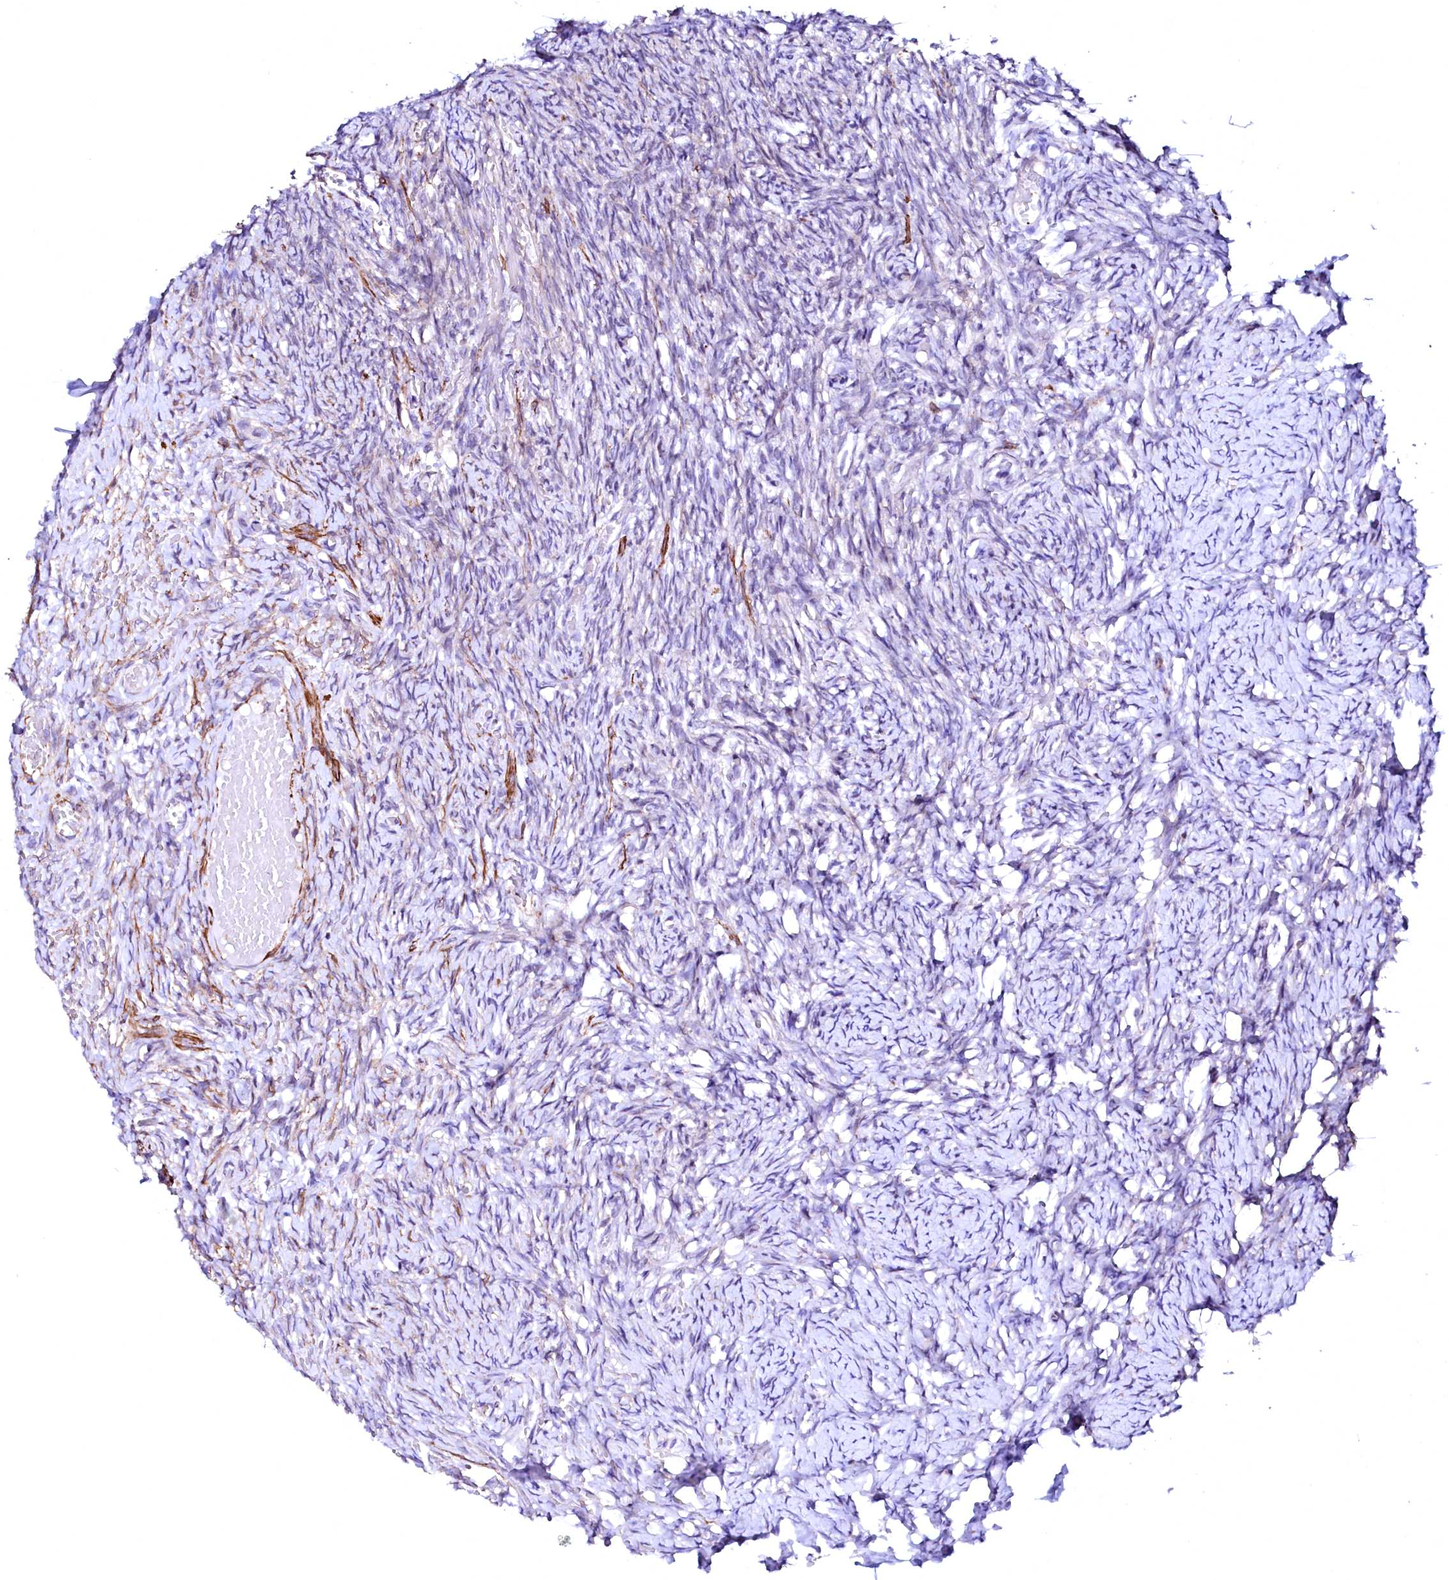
{"staining": {"intensity": "negative", "quantity": "none", "location": "none"}, "tissue": "ovary", "cell_type": "Ovarian stroma cells", "image_type": "normal", "snomed": [{"axis": "morphology", "description": "Adenocarcinoma, NOS"}, {"axis": "topography", "description": "Endometrium"}], "caption": "DAB (3,3'-diaminobenzidine) immunohistochemical staining of normal human ovary displays no significant expression in ovarian stroma cells. The staining was performed using DAB (3,3'-diaminobenzidine) to visualize the protein expression in brown, while the nuclei were stained in blue with hematoxylin (Magnification: 20x).", "gene": "GPR176", "patient": {"sex": "female", "age": 32}}